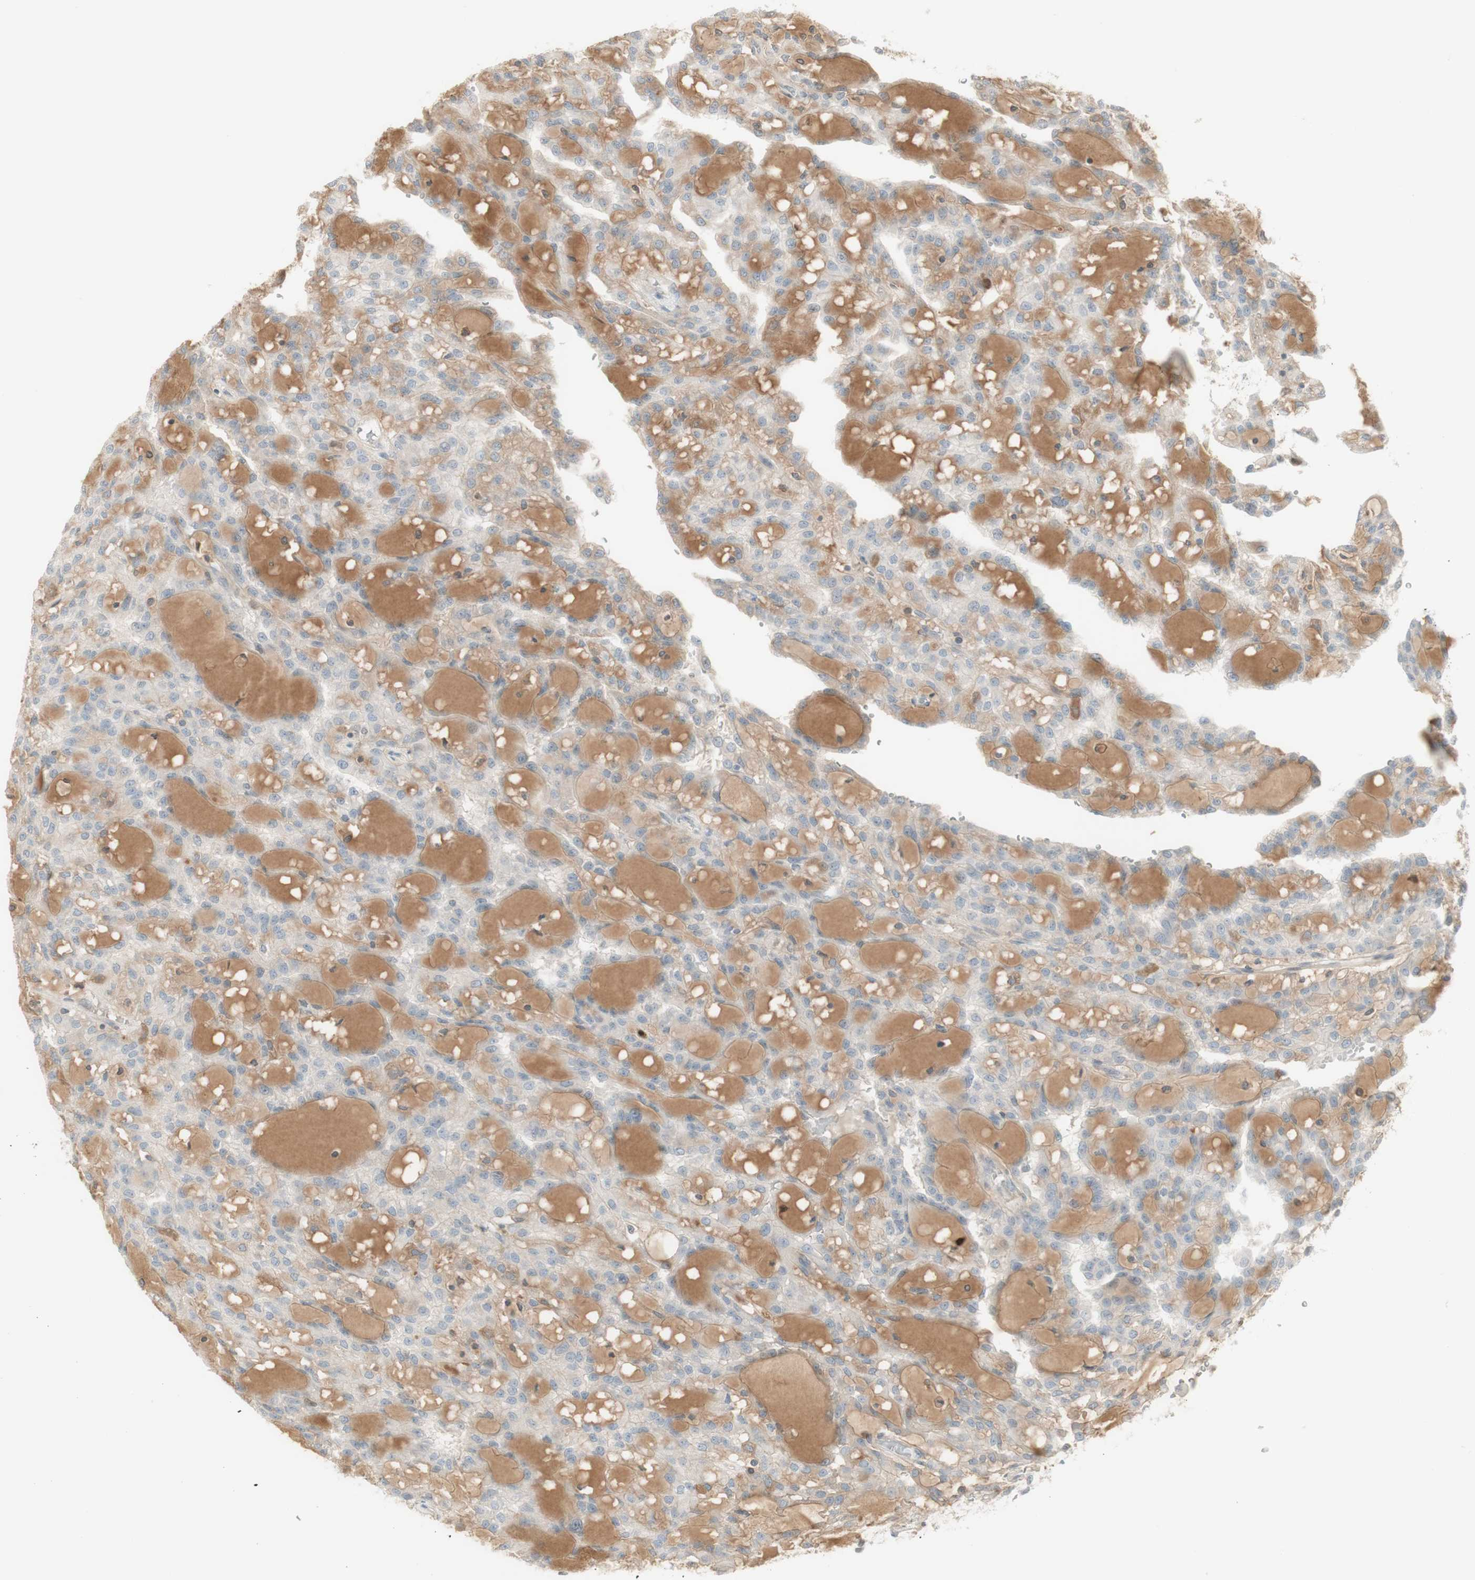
{"staining": {"intensity": "weak", "quantity": "<25%", "location": "cytoplasmic/membranous"}, "tissue": "renal cancer", "cell_type": "Tumor cells", "image_type": "cancer", "snomed": [{"axis": "morphology", "description": "Adenocarcinoma, NOS"}, {"axis": "topography", "description": "Kidney"}], "caption": "The image demonstrates no significant positivity in tumor cells of renal adenocarcinoma. The staining was performed using DAB (3,3'-diaminobenzidine) to visualize the protein expression in brown, while the nuclei were stained in blue with hematoxylin (Magnification: 20x).", "gene": "NID1", "patient": {"sex": "male", "age": 63}}